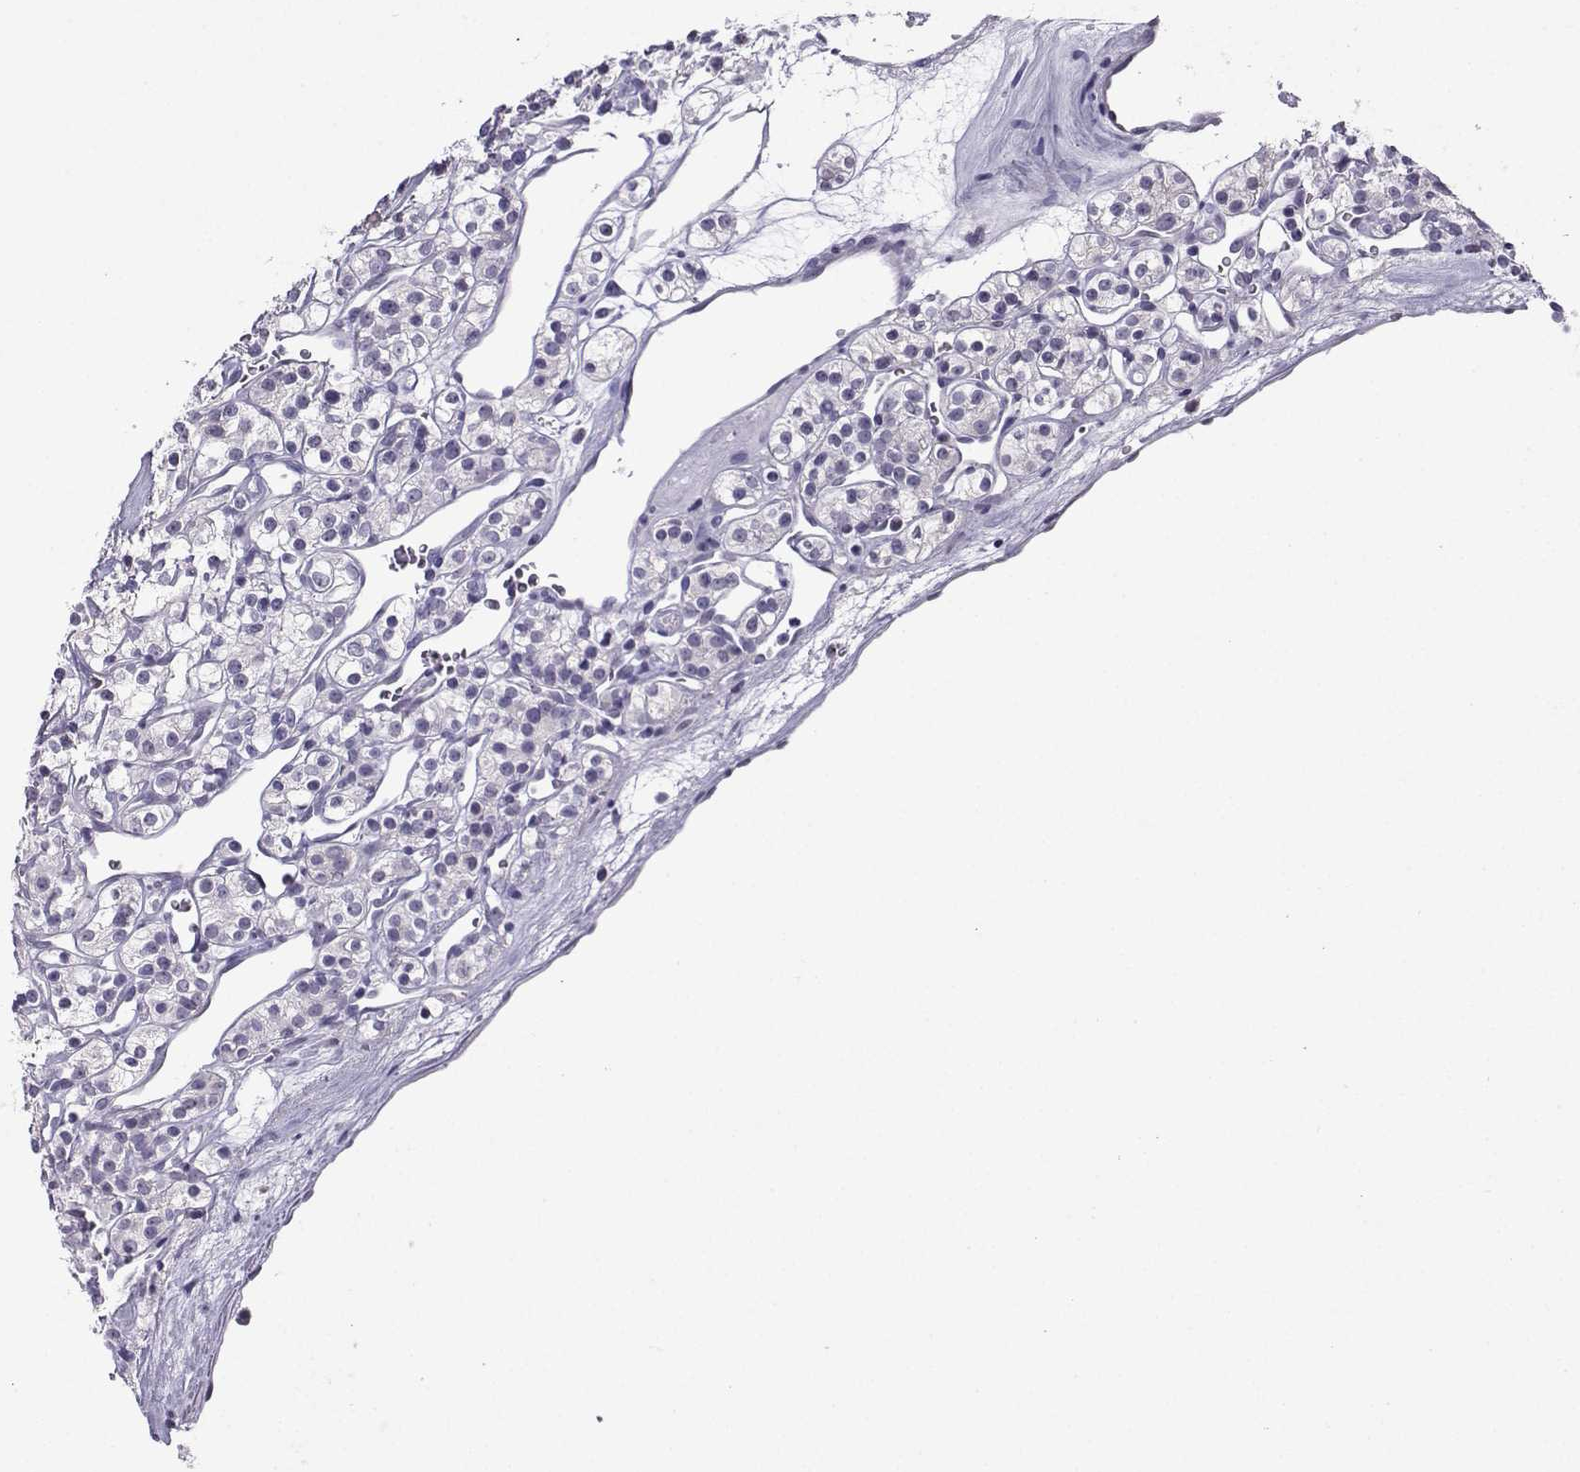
{"staining": {"intensity": "negative", "quantity": "none", "location": "none"}, "tissue": "renal cancer", "cell_type": "Tumor cells", "image_type": "cancer", "snomed": [{"axis": "morphology", "description": "Adenocarcinoma, NOS"}, {"axis": "topography", "description": "Kidney"}], "caption": "IHC of human renal adenocarcinoma displays no staining in tumor cells.", "gene": "LRFN2", "patient": {"sex": "male", "age": 77}}